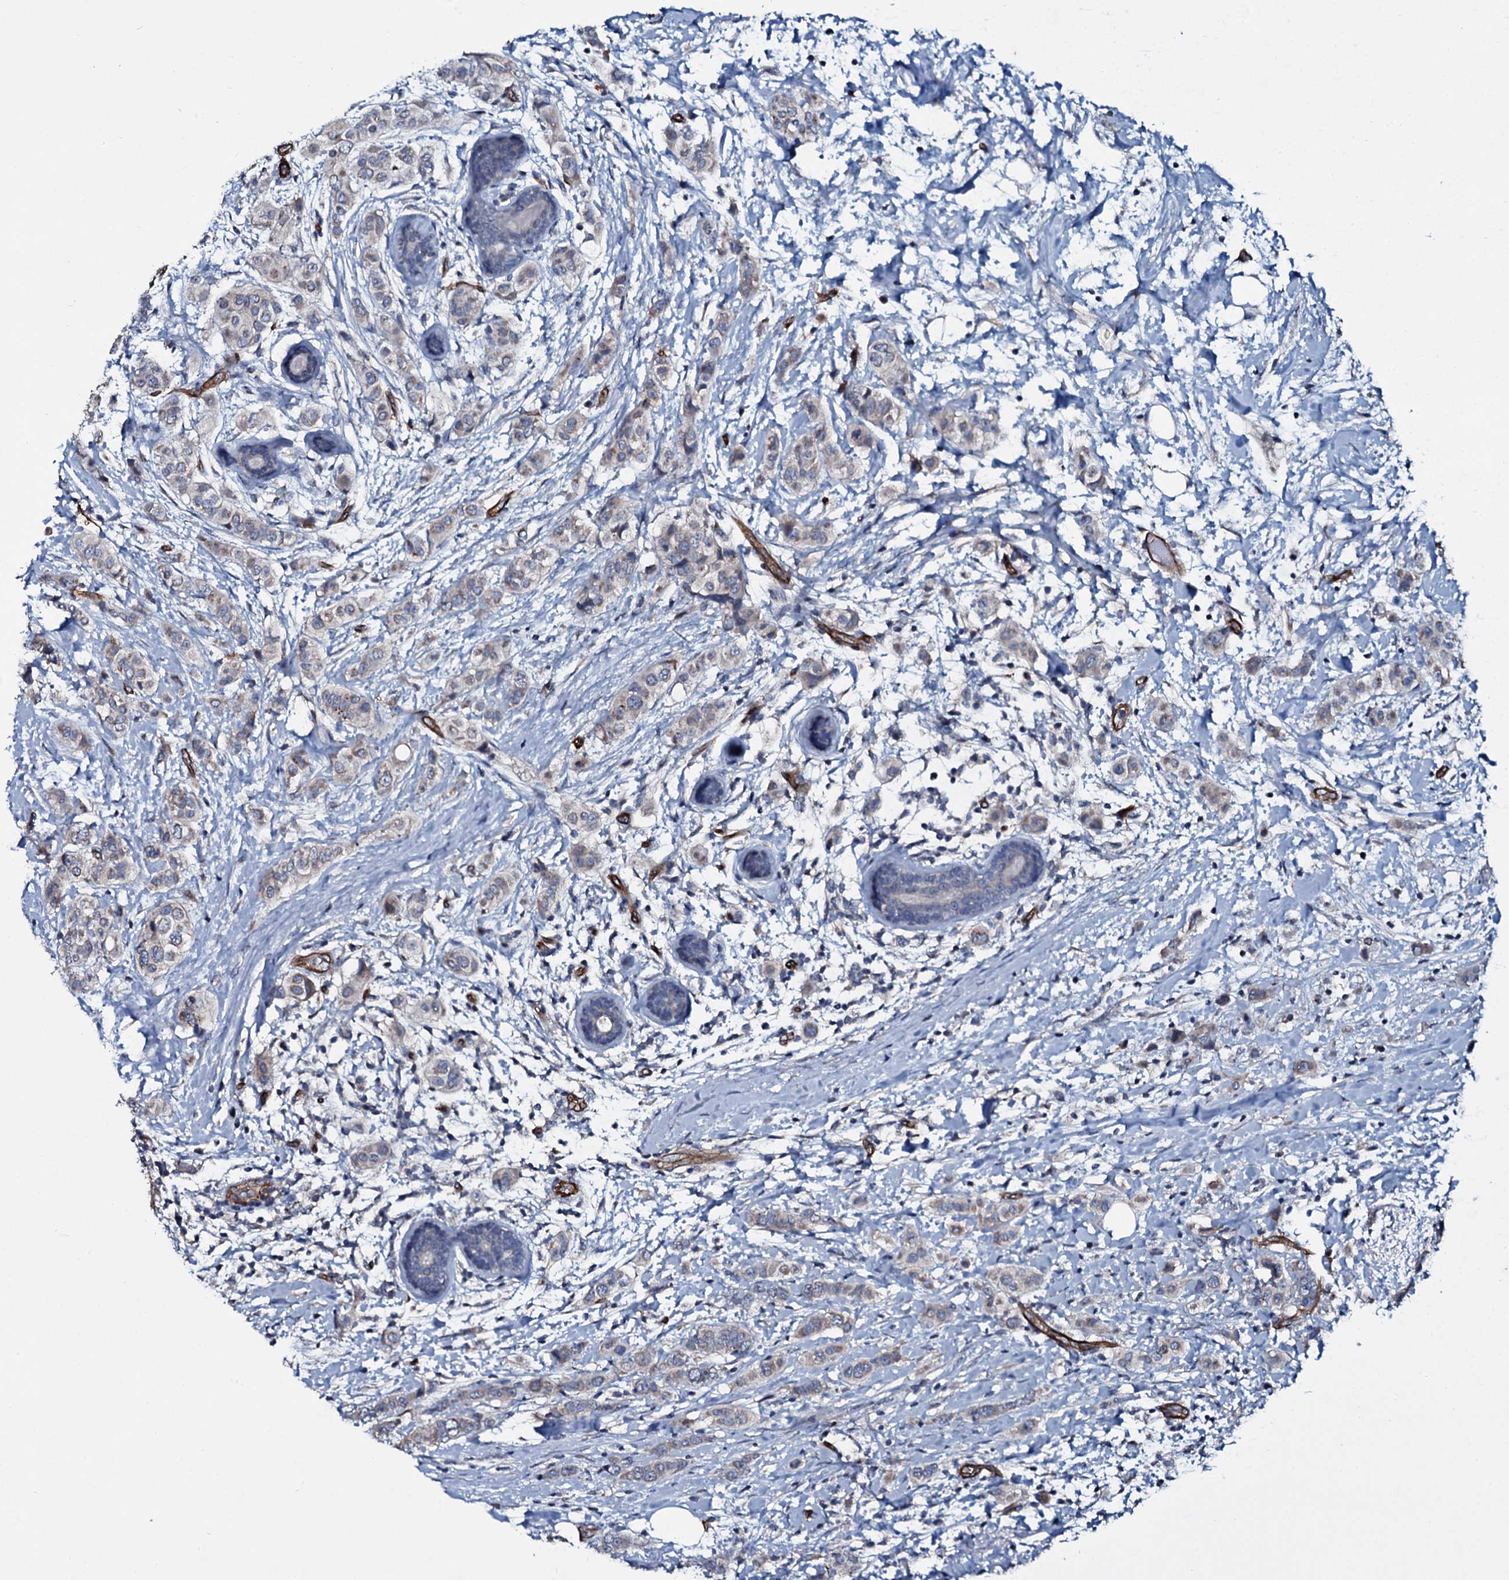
{"staining": {"intensity": "weak", "quantity": "25%-75%", "location": "cytoplasmic/membranous"}, "tissue": "breast cancer", "cell_type": "Tumor cells", "image_type": "cancer", "snomed": [{"axis": "morphology", "description": "Lobular carcinoma"}, {"axis": "topography", "description": "Breast"}], "caption": "Immunohistochemical staining of human breast cancer displays low levels of weak cytoplasmic/membranous protein positivity in about 25%-75% of tumor cells.", "gene": "CLEC14A", "patient": {"sex": "female", "age": 51}}